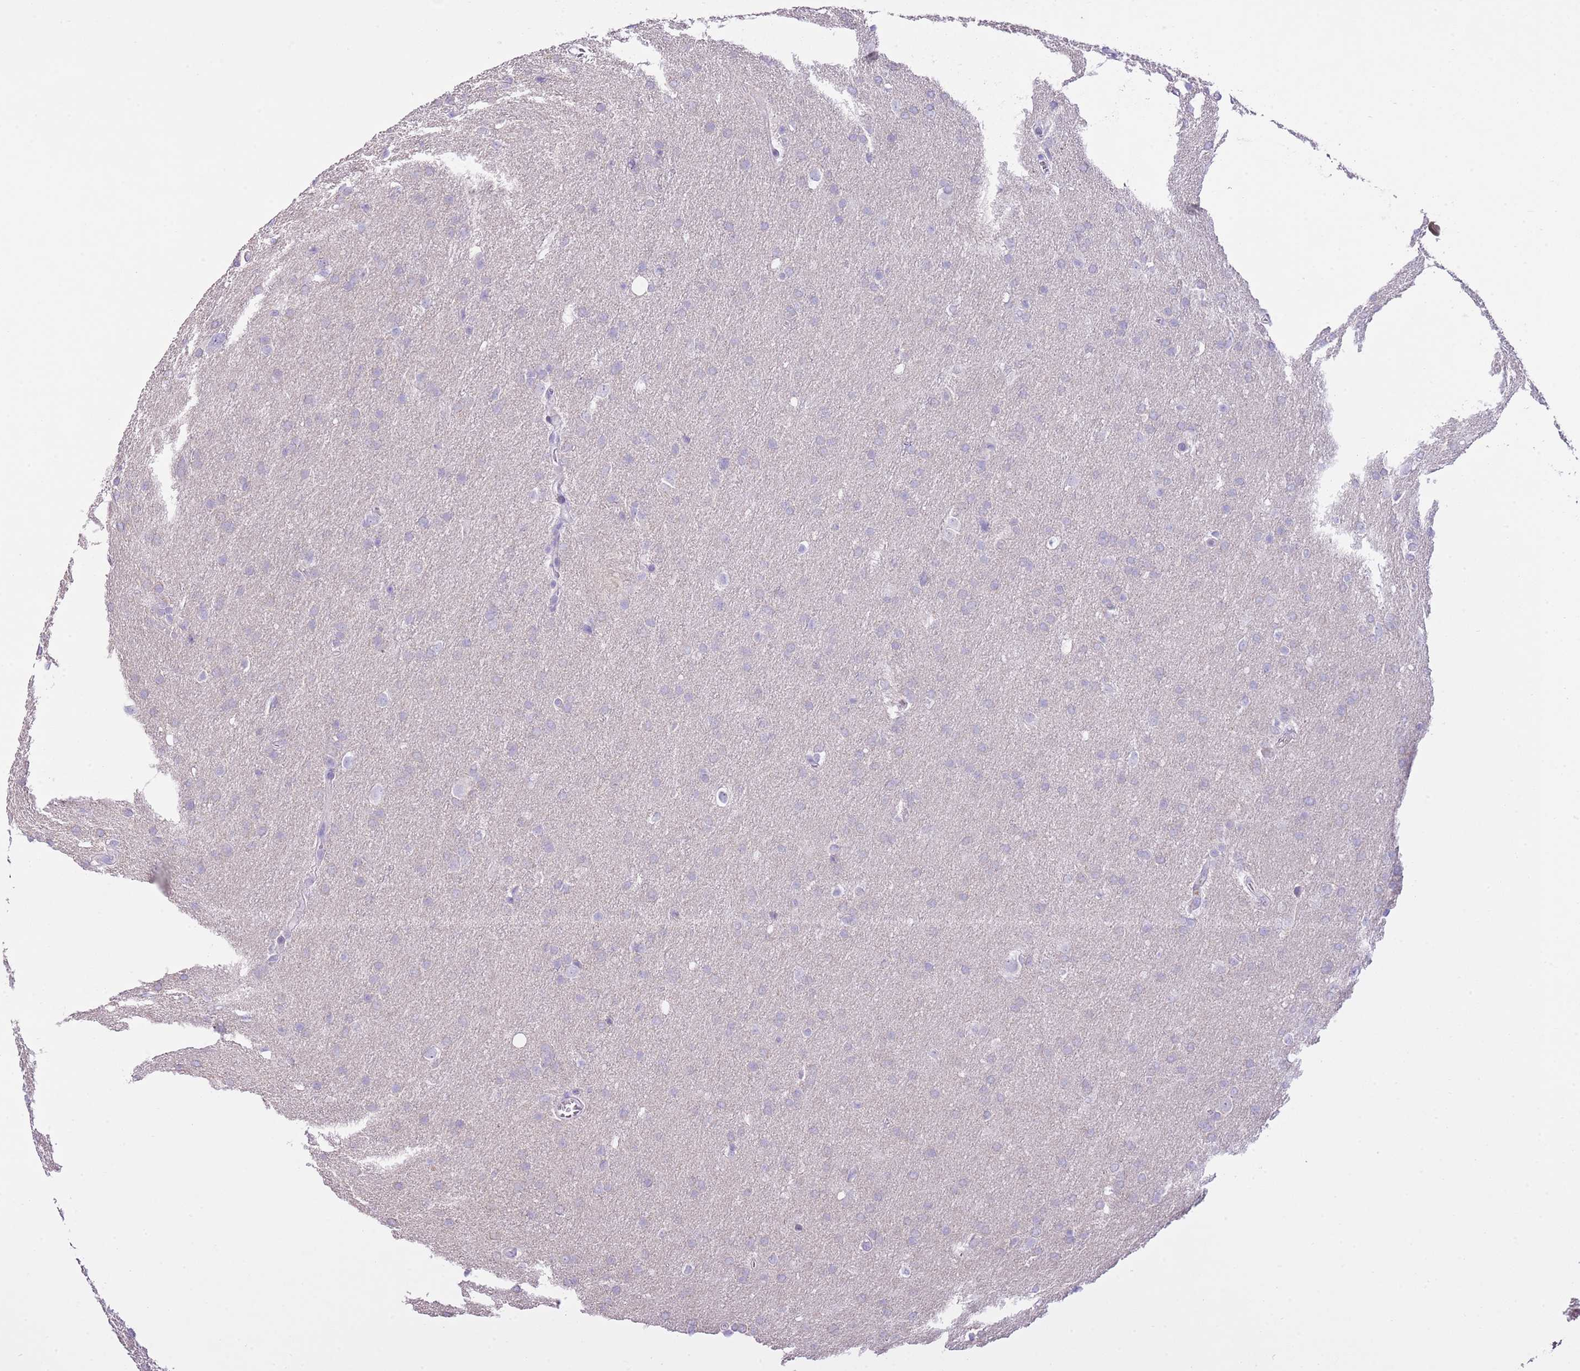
{"staining": {"intensity": "negative", "quantity": "none", "location": "none"}, "tissue": "glioma", "cell_type": "Tumor cells", "image_type": "cancer", "snomed": [{"axis": "morphology", "description": "Glioma, malignant, Low grade"}, {"axis": "topography", "description": "Brain"}], "caption": "Glioma was stained to show a protein in brown. There is no significant positivity in tumor cells.", "gene": "CLEC2A", "patient": {"sex": "female", "age": 32}}